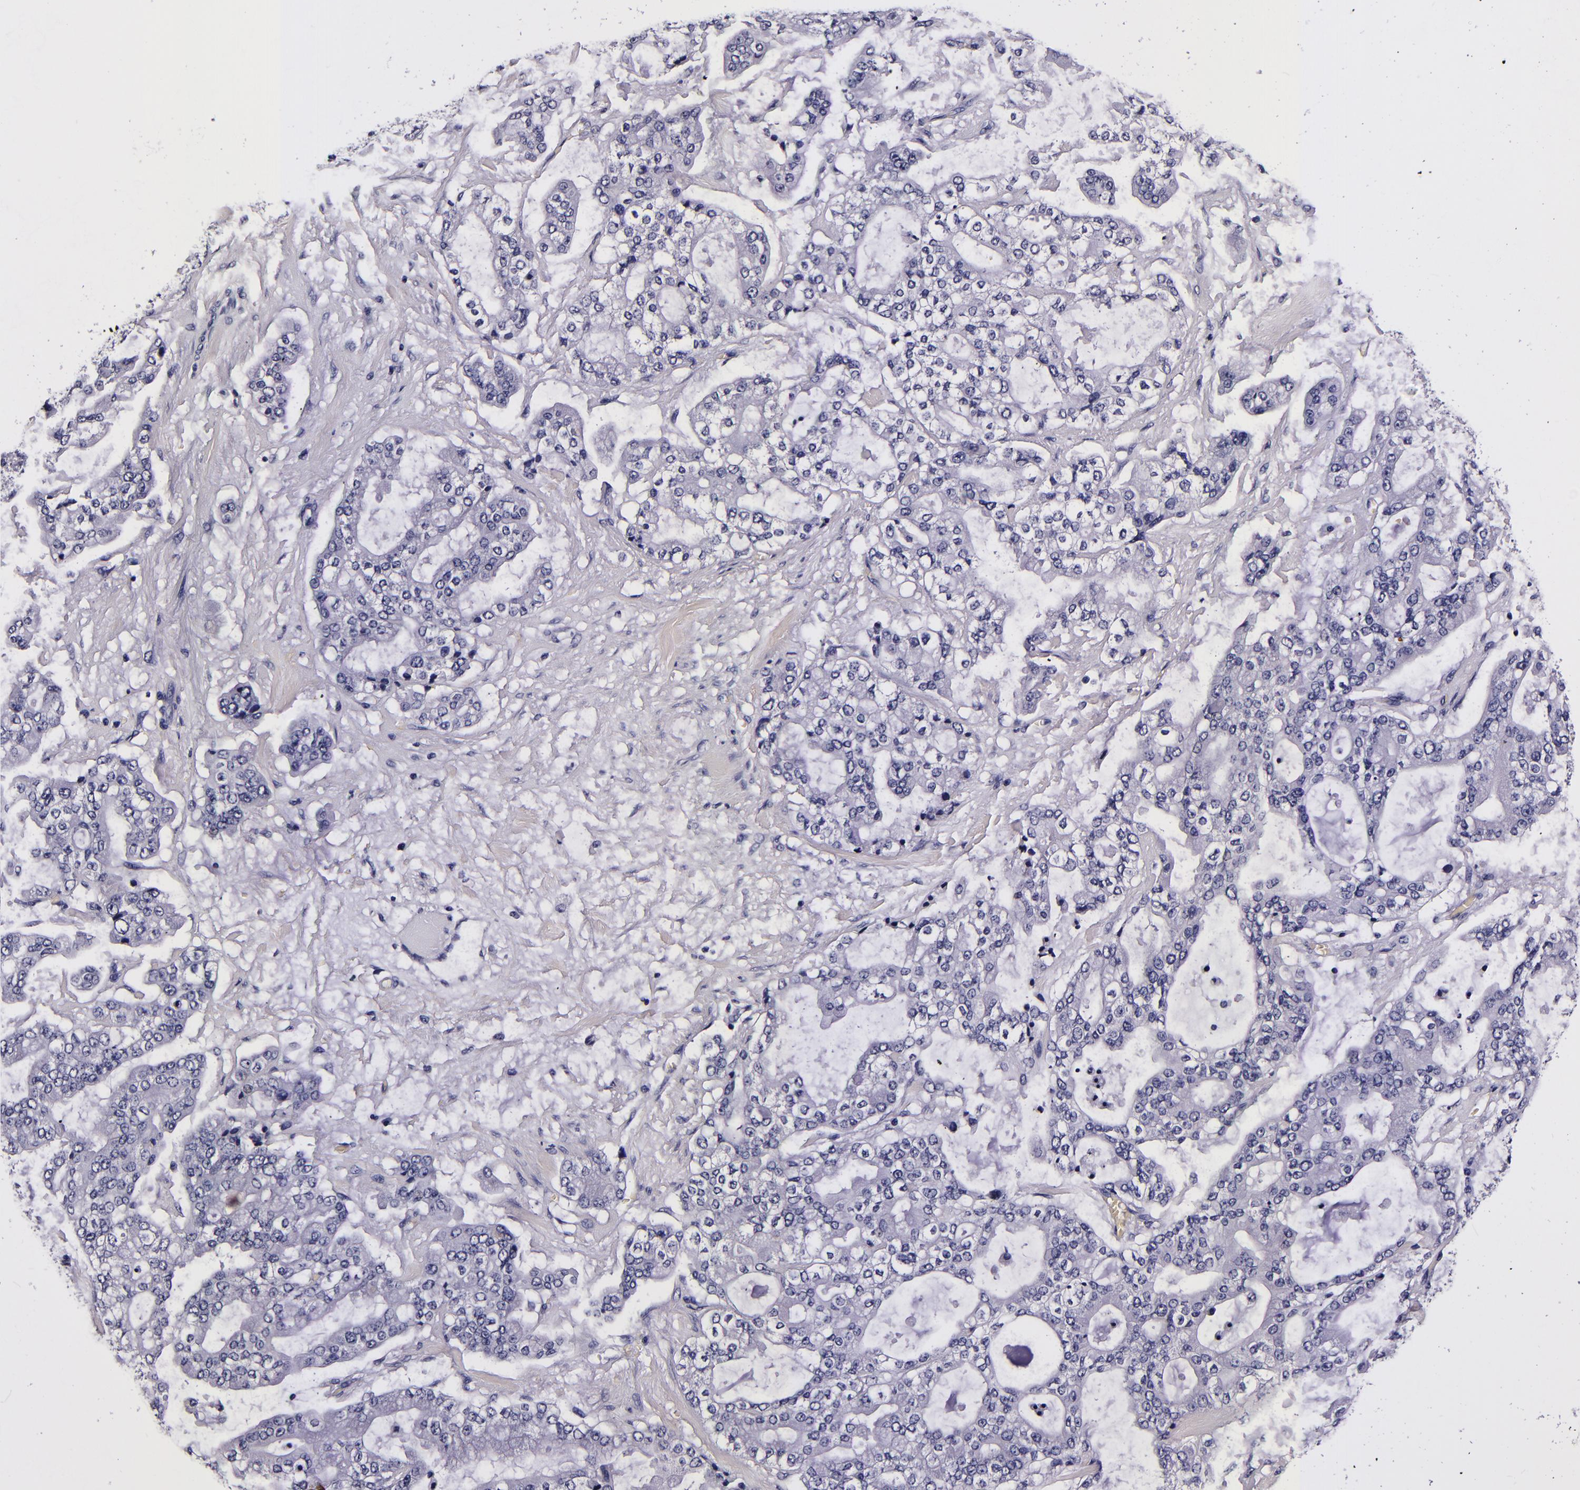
{"staining": {"intensity": "negative", "quantity": "none", "location": "none"}, "tissue": "stomach cancer", "cell_type": "Tumor cells", "image_type": "cancer", "snomed": [{"axis": "morphology", "description": "Normal tissue, NOS"}, {"axis": "morphology", "description": "Adenocarcinoma, NOS"}, {"axis": "topography", "description": "Stomach, upper"}, {"axis": "topography", "description": "Stomach"}], "caption": "A high-resolution micrograph shows immunohistochemistry (IHC) staining of stomach cancer (adenocarcinoma), which displays no significant positivity in tumor cells.", "gene": "FBN1", "patient": {"sex": "male", "age": 76}}